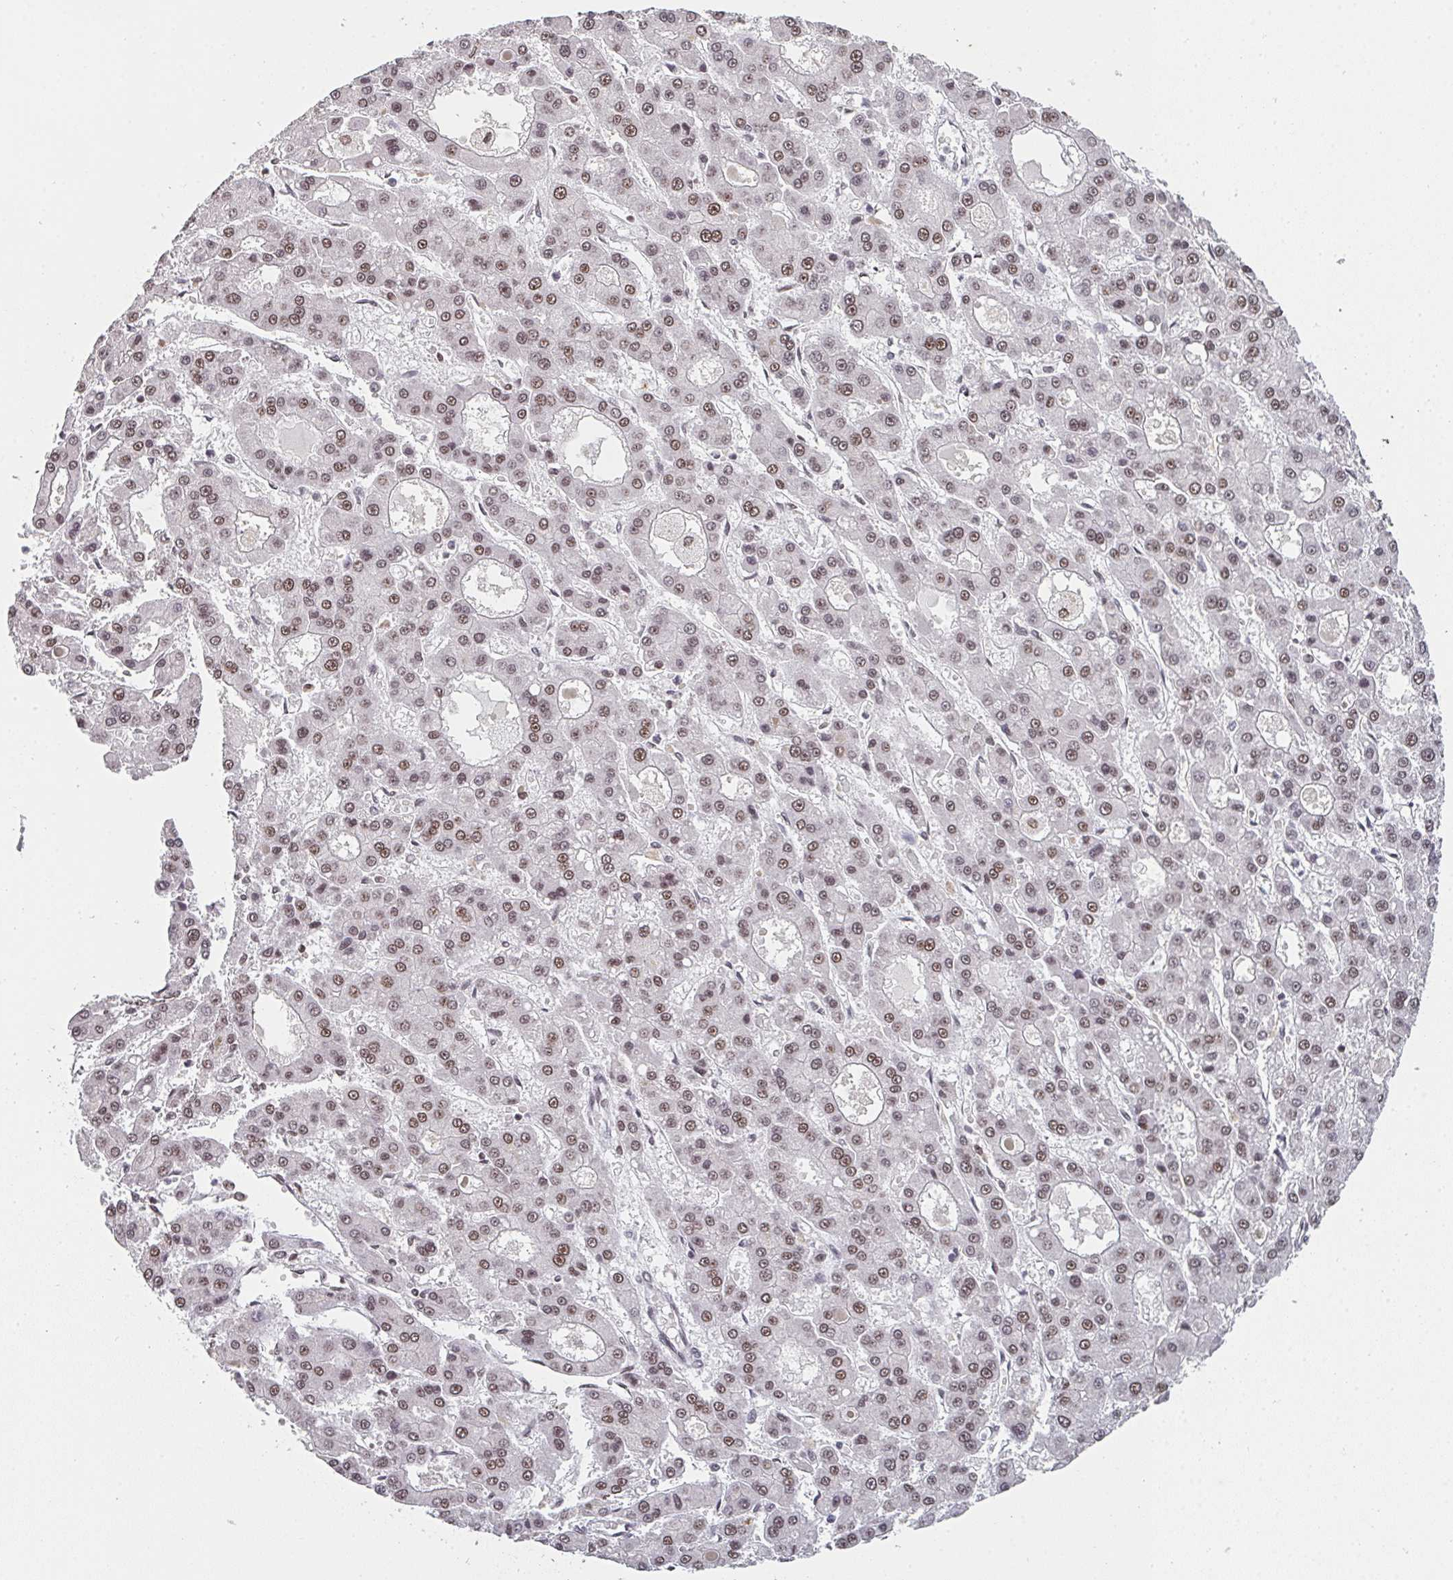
{"staining": {"intensity": "moderate", "quantity": ">75%", "location": "nuclear"}, "tissue": "liver cancer", "cell_type": "Tumor cells", "image_type": "cancer", "snomed": [{"axis": "morphology", "description": "Carcinoma, Hepatocellular, NOS"}, {"axis": "topography", "description": "Liver"}], "caption": "Hepatocellular carcinoma (liver) stained for a protein (brown) shows moderate nuclear positive positivity in approximately >75% of tumor cells.", "gene": "DKC1", "patient": {"sex": "male", "age": 70}}